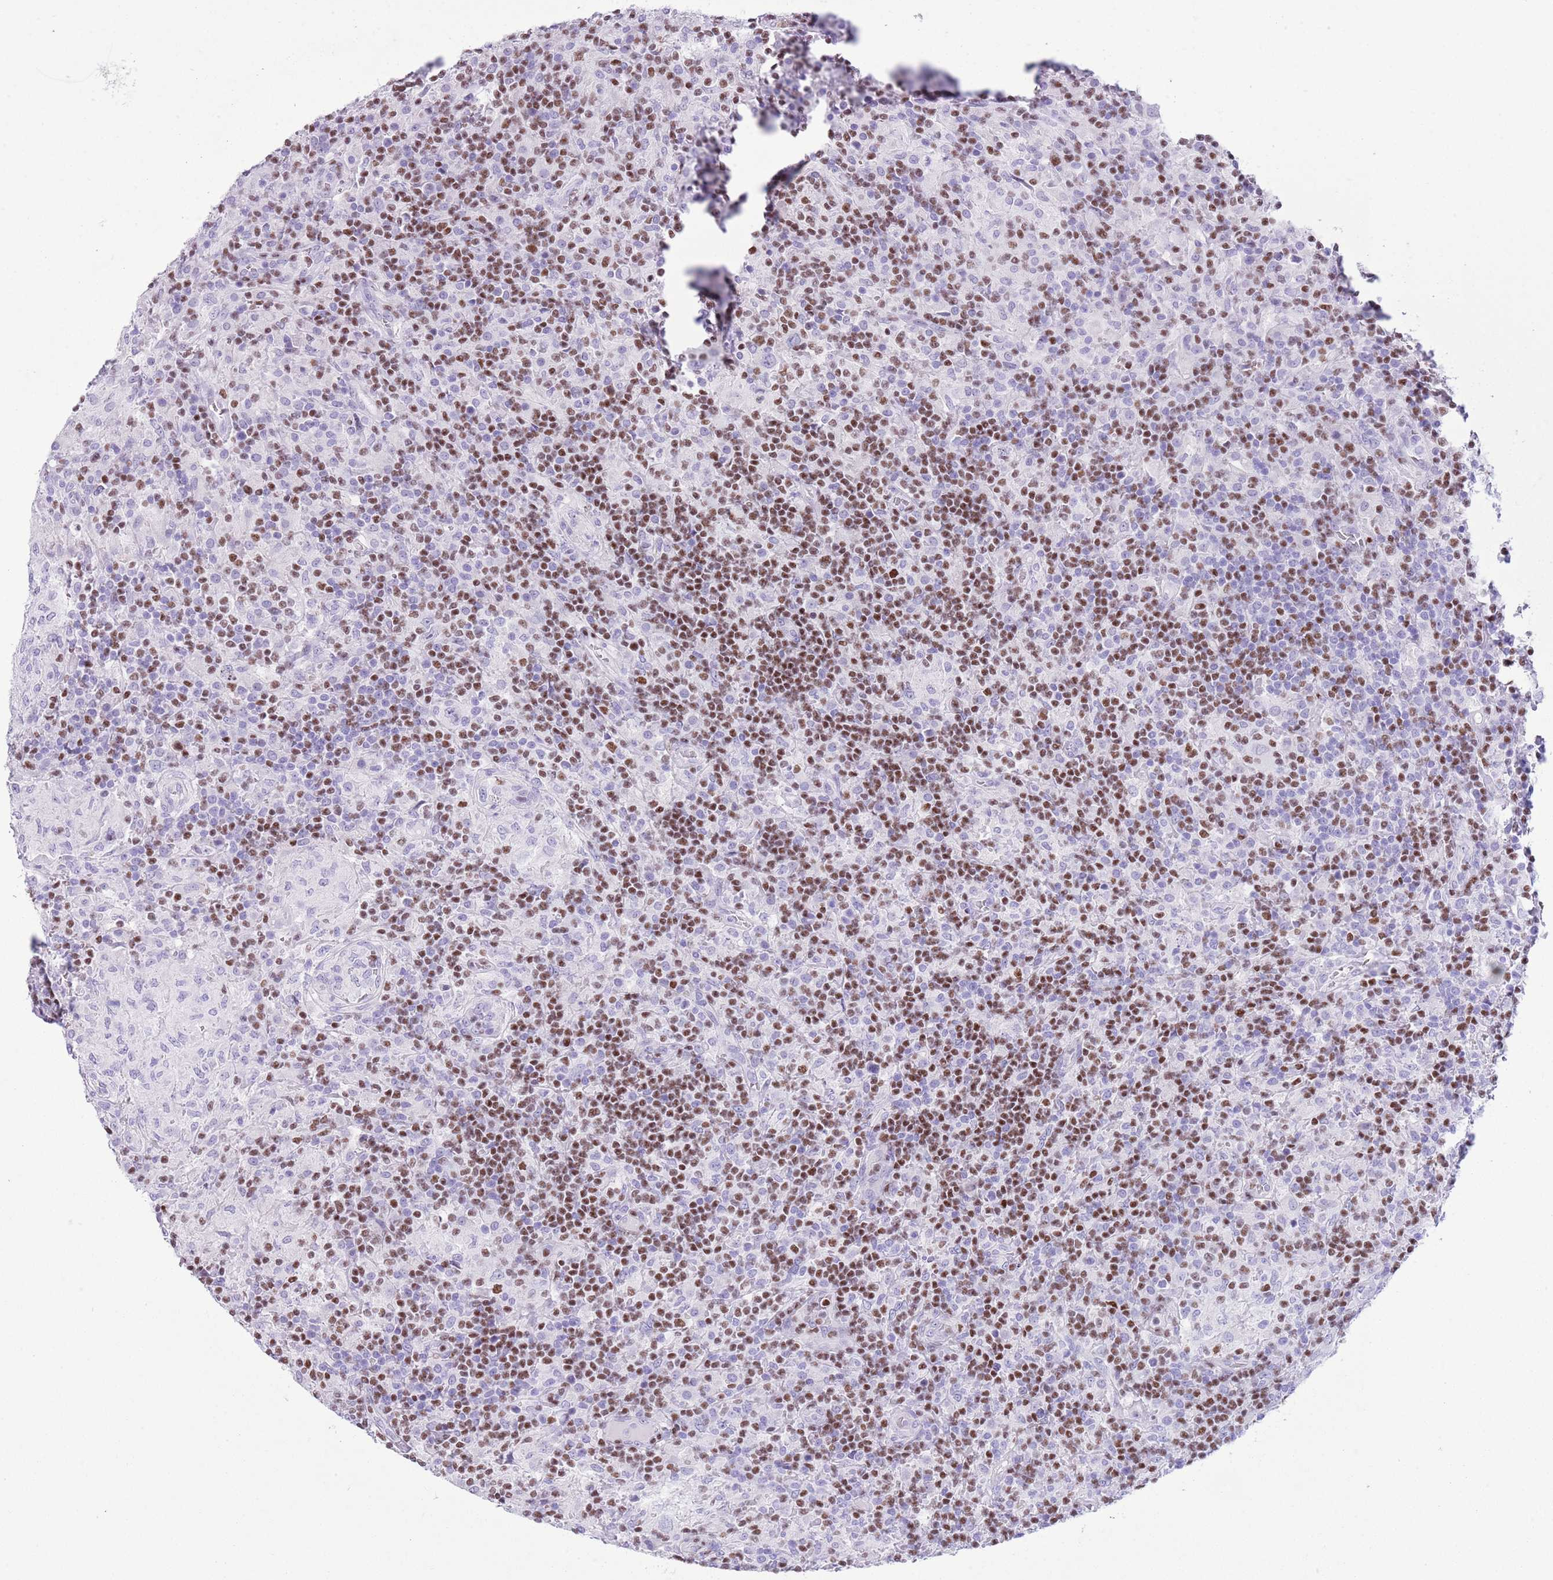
{"staining": {"intensity": "moderate", "quantity": "<25%", "location": "nuclear"}, "tissue": "lymphoma", "cell_type": "Tumor cells", "image_type": "cancer", "snomed": [{"axis": "morphology", "description": "Hodgkin's disease, NOS"}, {"axis": "topography", "description": "Lymph node"}], "caption": "Protein staining demonstrates moderate nuclear expression in approximately <25% of tumor cells in Hodgkin's disease.", "gene": "BCL11B", "patient": {"sex": "male", "age": 70}}